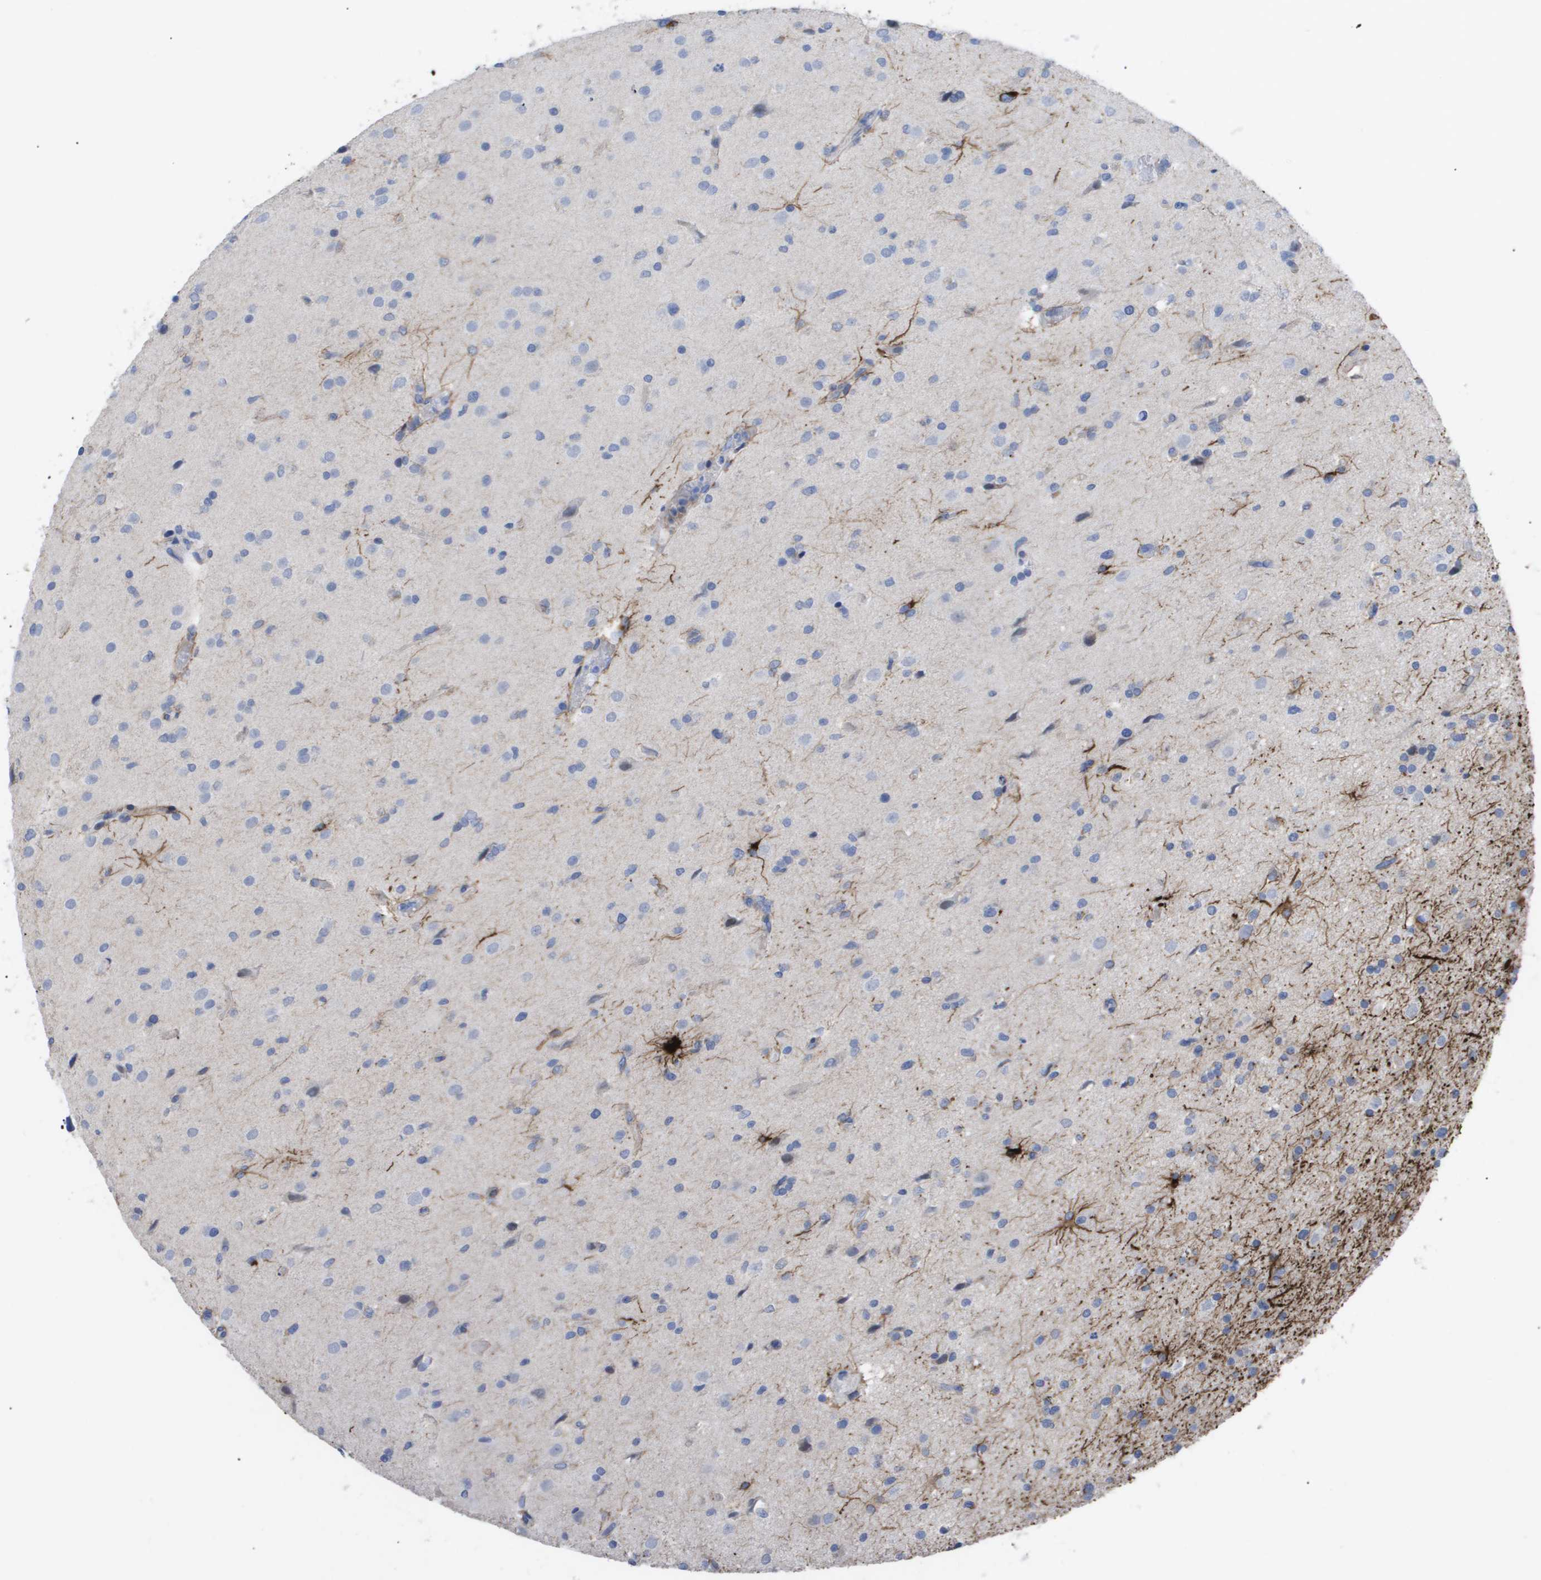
{"staining": {"intensity": "strong", "quantity": "<25%", "location": "cytoplasmic/membranous"}, "tissue": "glioma", "cell_type": "Tumor cells", "image_type": "cancer", "snomed": [{"axis": "morphology", "description": "Glioma, malignant, High grade"}, {"axis": "topography", "description": "Brain"}], "caption": "Immunohistochemical staining of glioma reveals medium levels of strong cytoplasmic/membranous positivity in approximately <25% of tumor cells.", "gene": "CAV3", "patient": {"sex": "male", "age": 33}}